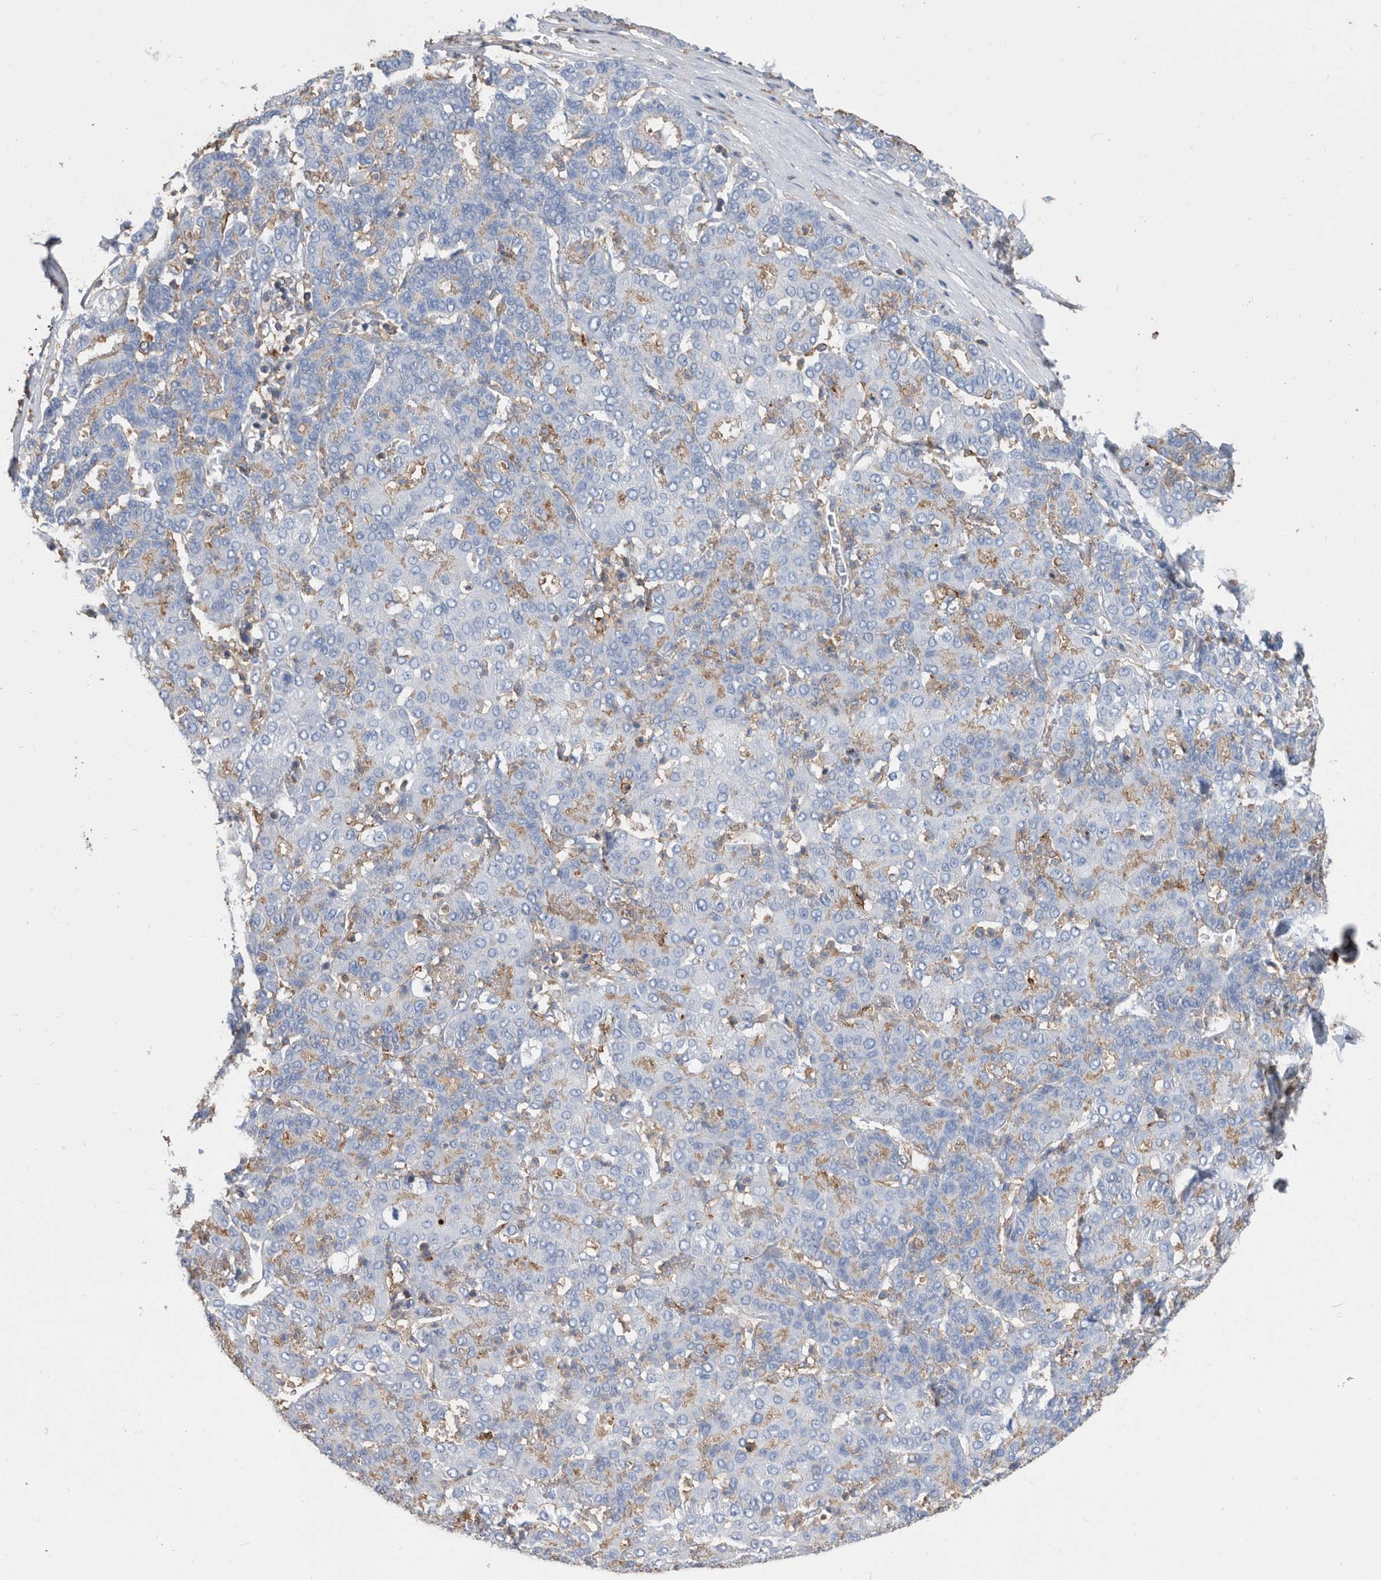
{"staining": {"intensity": "negative", "quantity": "none", "location": "none"}, "tissue": "liver cancer", "cell_type": "Tumor cells", "image_type": "cancer", "snomed": [{"axis": "morphology", "description": "Carcinoma, Hepatocellular, NOS"}, {"axis": "topography", "description": "Liver"}], "caption": "Liver cancer (hepatocellular carcinoma) stained for a protein using immunohistochemistry (IHC) demonstrates no staining tumor cells.", "gene": "MS4A4A", "patient": {"sex": "male", "age": 65}}